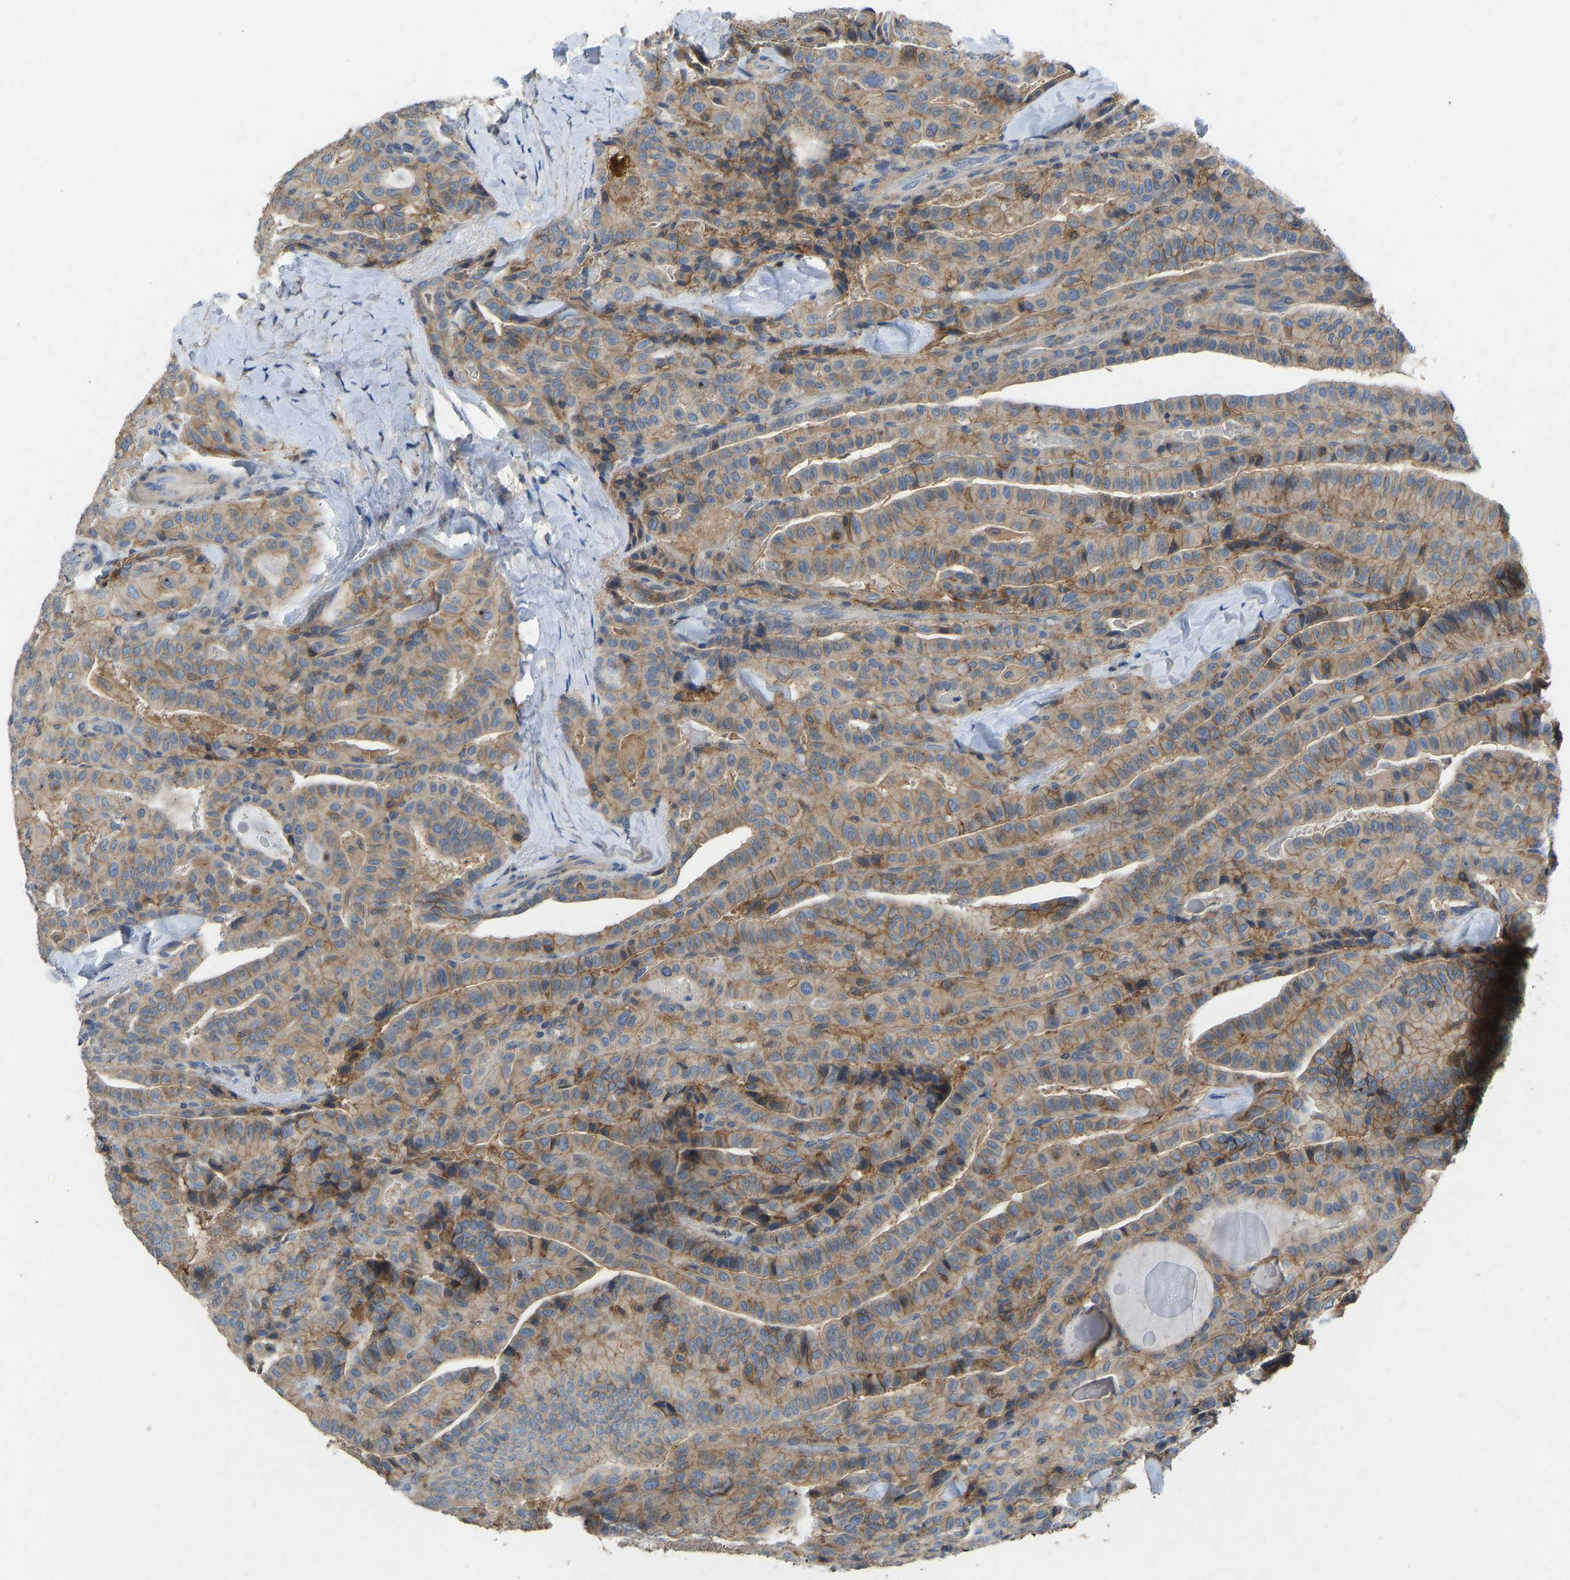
{"staining": {"intensity": "moderate", "quantity": ">75%", "location": "cytoplasmic/membranous"}, "tissue": "thyroid cancer", "cell_type": "Tumor cells", "image_type": "cancer", "snomed": [{"axis": "morphology", "description": "Papillary adenocarcinoma, NOS"}, {"axis": "topography", "description": "Thyroid gland"}], "caption": "Protein staining displays moderate cytoplasmic/membranous expression in about >75% of tumor cells in thyroid papillary adenocarcinoma. The staining is performed using DAB (3,3'-diaminobenzidine) brown chromogen to label protein expression. The nuclei are counter-stained blue using hematoxylin.", "gene": "NDRG3", "patient": {"sex": "male", "age": 77}}